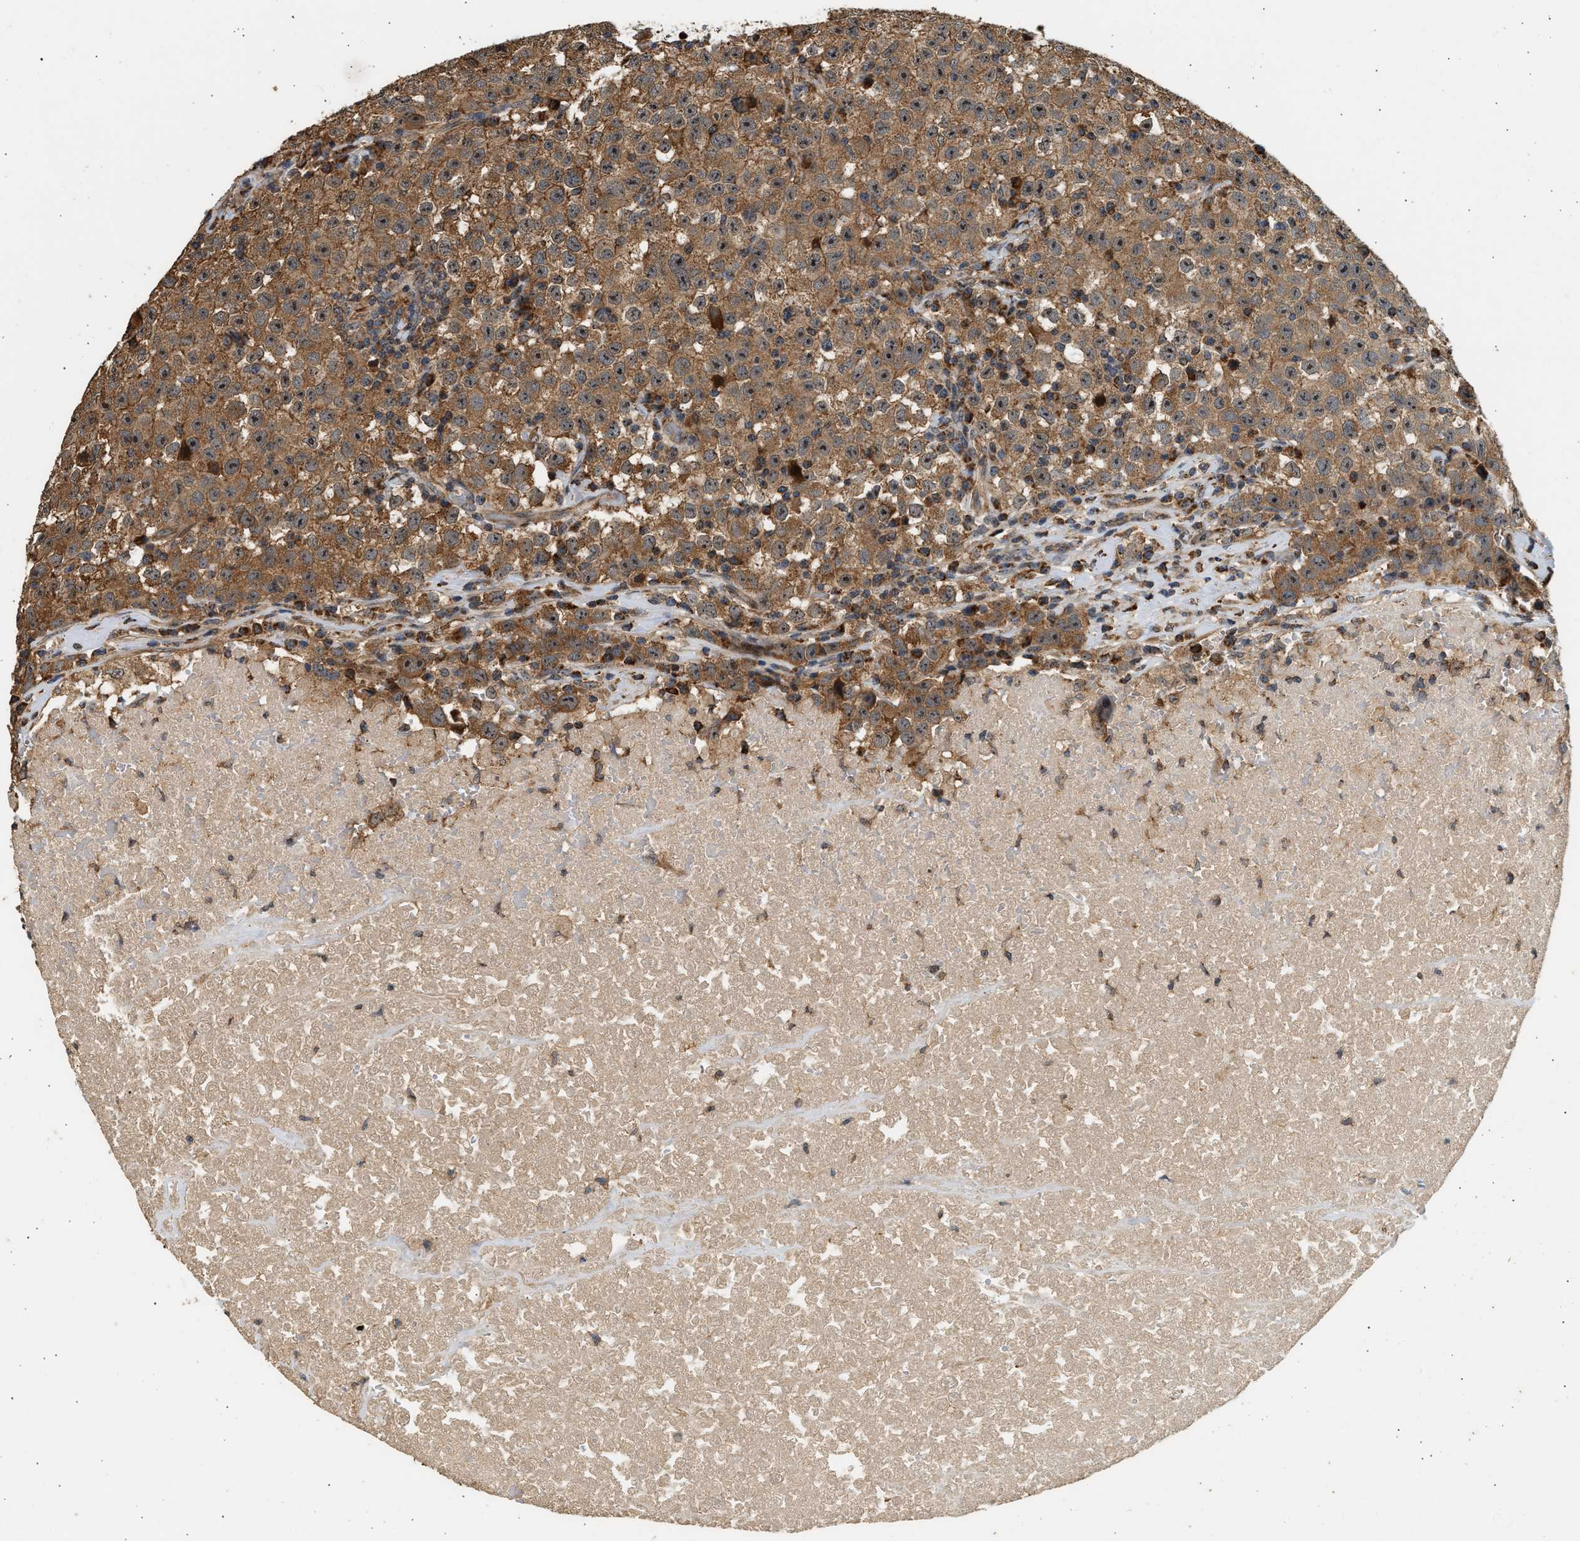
{"staining": {"intensity": "moderate", "quantity": ">75%", "location": "cytoplasmic/membranous"}, "tissue": "testis cancer", "cell_type": "Tumor cells", "image_type": "cancer", "snomed": [{"axis": "morphology", "description": "Seminoma, NOS"}, {"axis": "topography", "description": "Testis"}], "caption": "Seminoma (testis) stained with a protein marker exhibits moderate staining in tumor cells.", "gene": "DUSP14", "patient": {"sex": "male", "age": 22}}